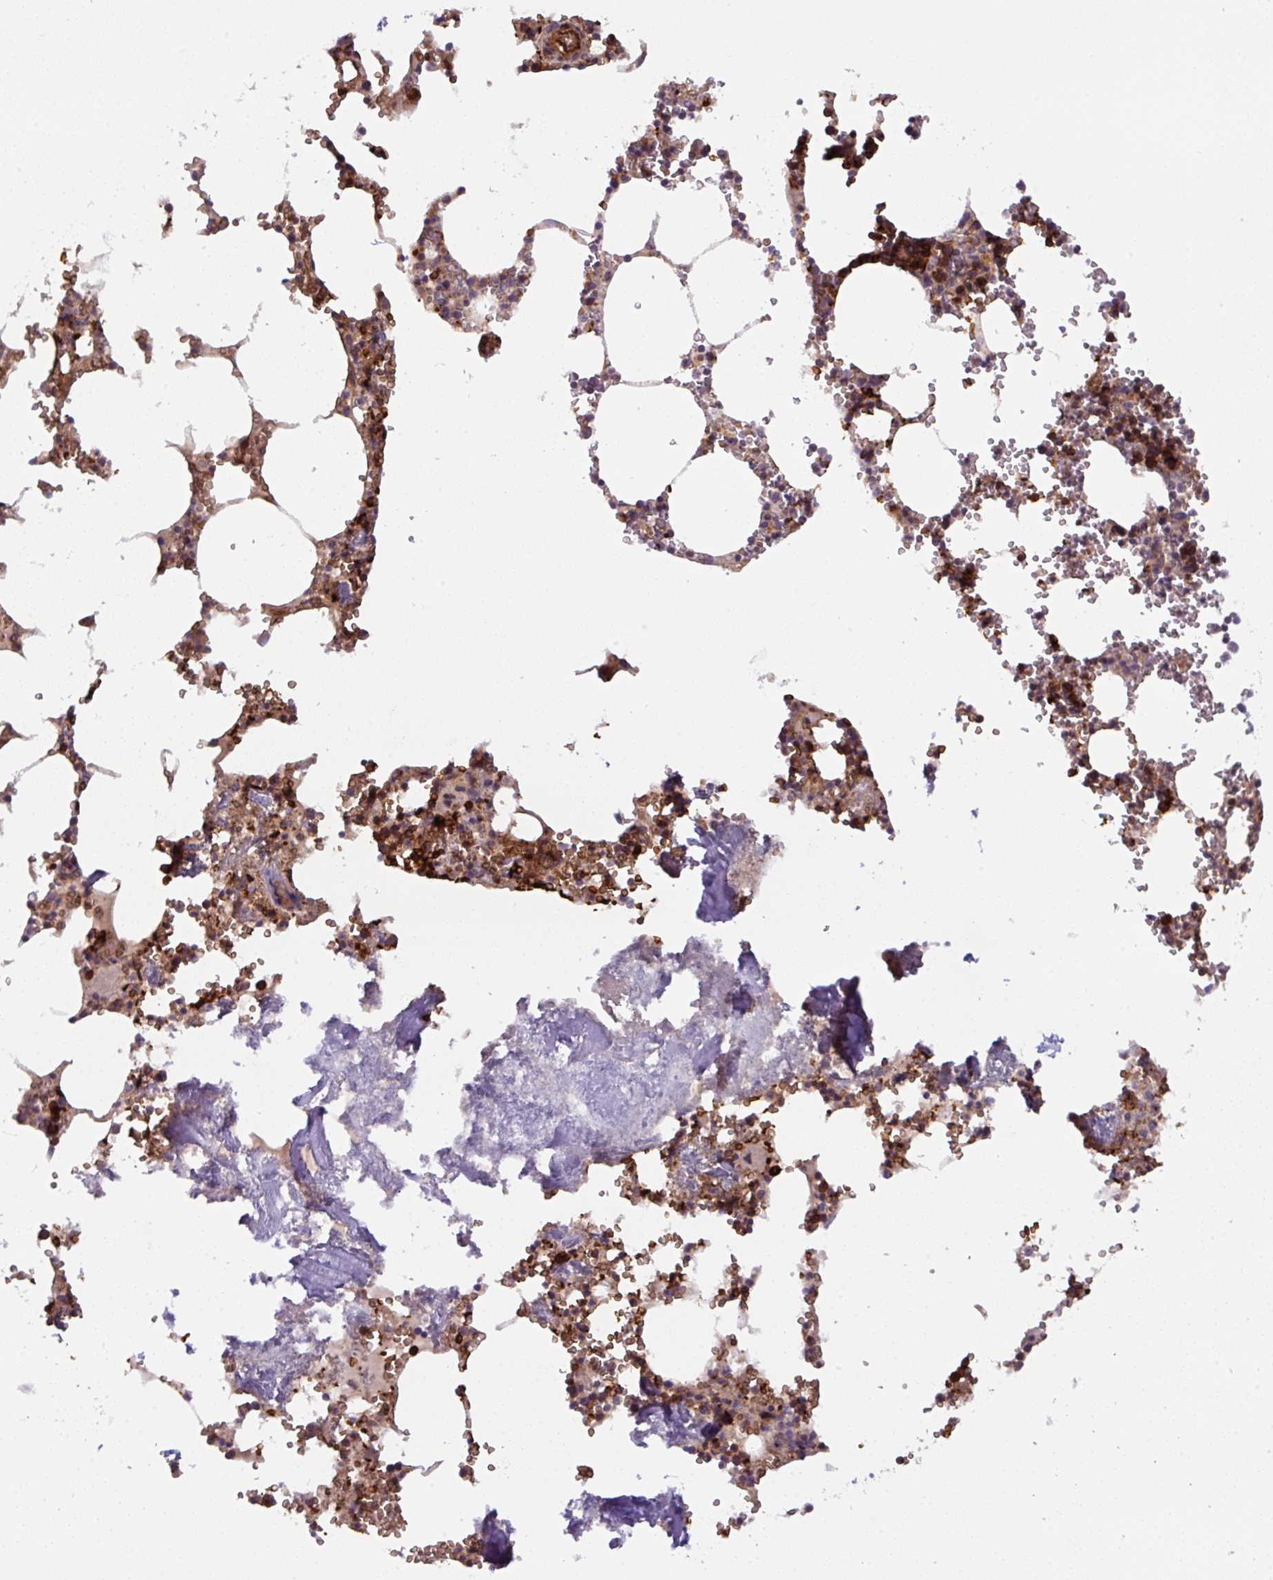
{"staining": {"intensity": "strong", "quantity": "25%-75%", "location": "cytoplasmic/membranous"}, "tissue": "bone marrow", "cell_type": "Hematopoietic cells", "image_type": "normal", "snomed": [{"axis": "morphology", "description": "Normal tissue, NOS"}, {"axis": "topography", "description": "Bone marrow"}], "caption": "This is an image of IHC staining of benign bone marrow, which shows strong positivity in the cytoplasmic/membranous of hematopoietic cells.", "gene": "APOBEC3D", "patient": {"sex": "male", "age": 54}}